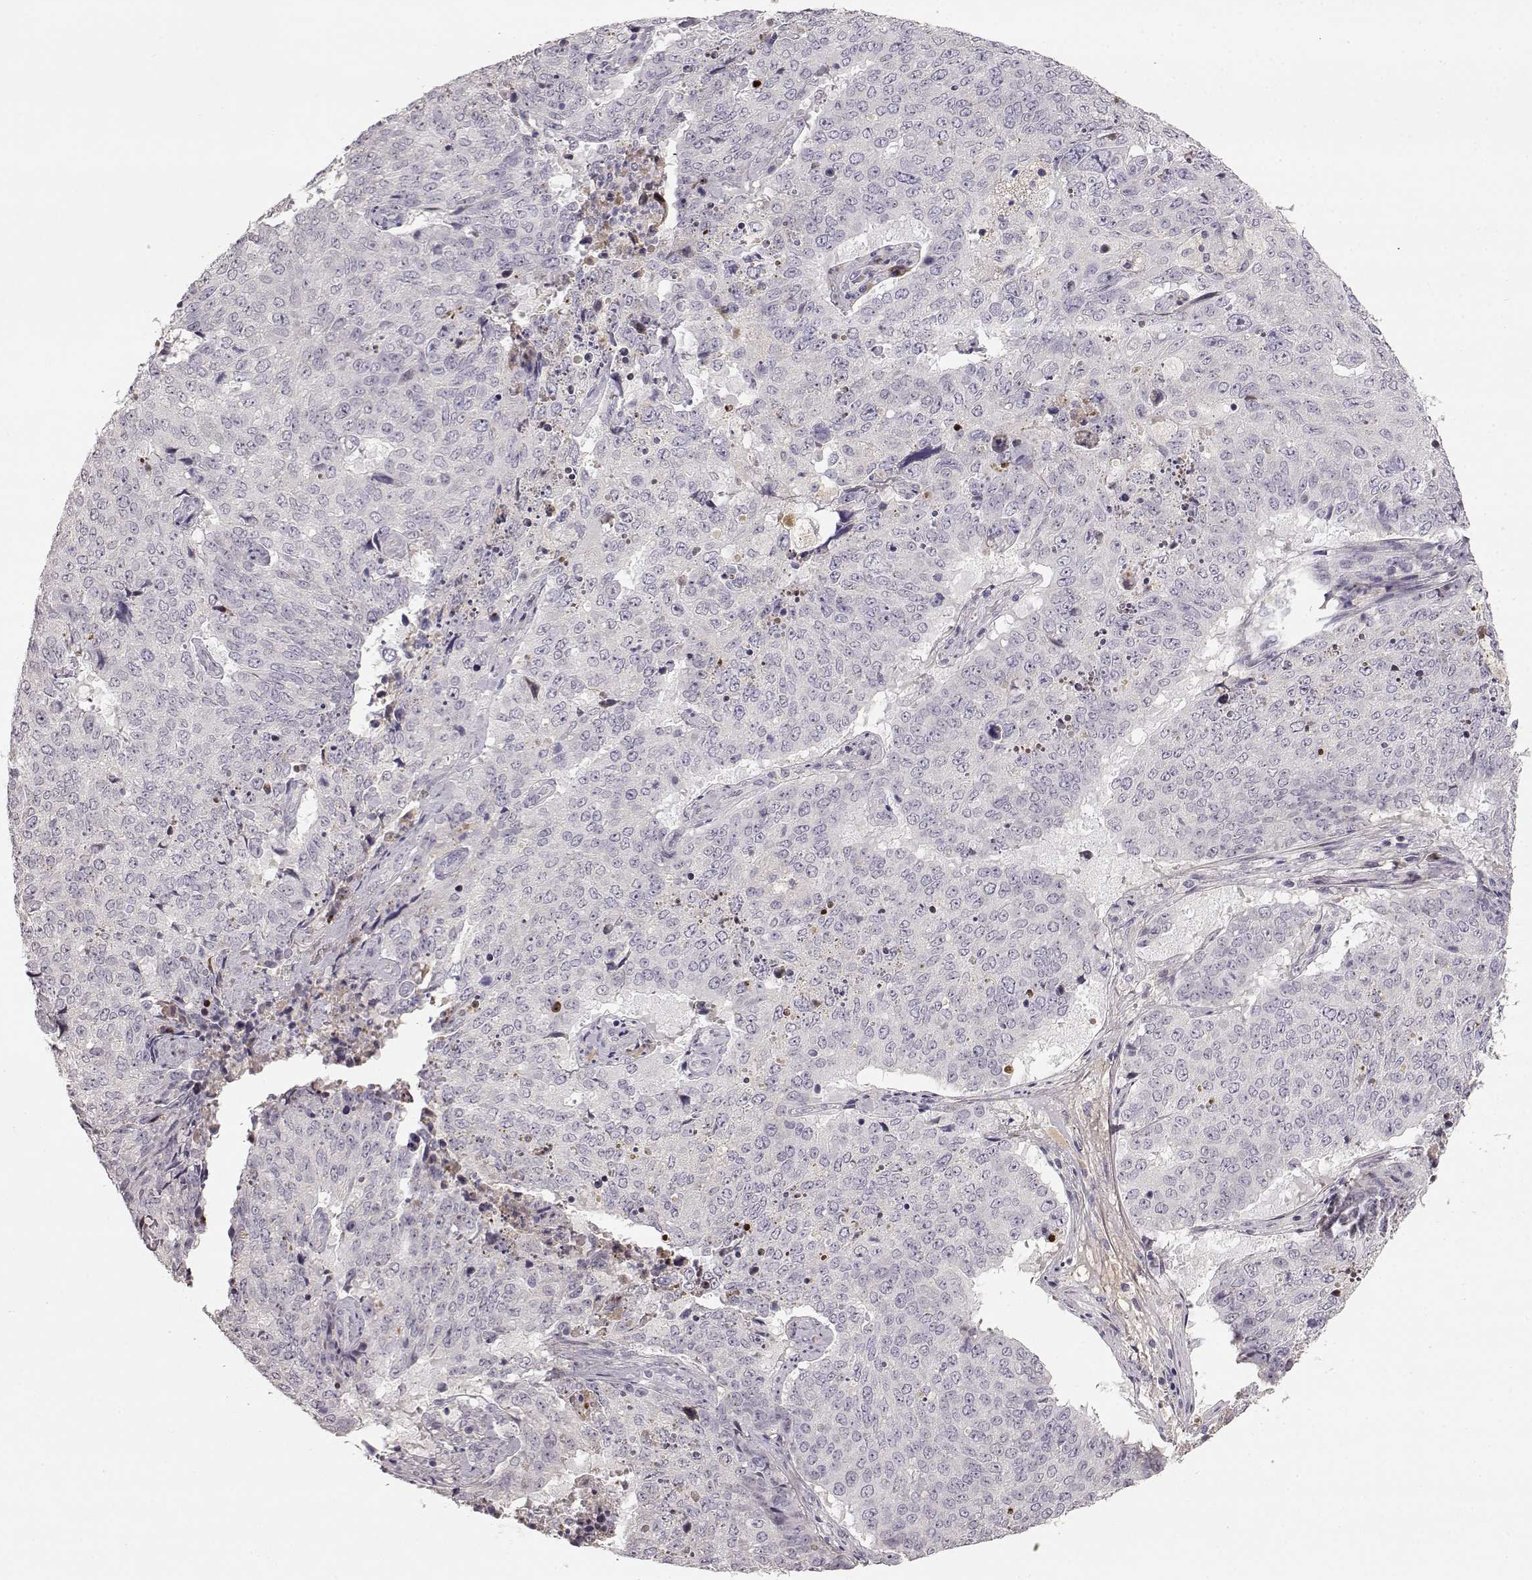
{"staining": {"intensity": "negative", "quantity": "none", "location": "none"}, "tissue": "lung cancer", "cell_type": "Tumor cells", "image_type": "cancer", "snomed": [{"axis": "morphology", "description": "Normal tissue, NOS"}, {"axis": "morphology", "description": "Squamous cell carcinoma, NOS"}, {"axis": "topography", "description": "Bronchus"}, {"axis": "topography", "description": "Lung"}], "caption": "There is no significant staining in tumor cells of lung squamous cell carcinoma.", "gene": "YJEFN3", "patient": {"sex": "male", "age": 64}}